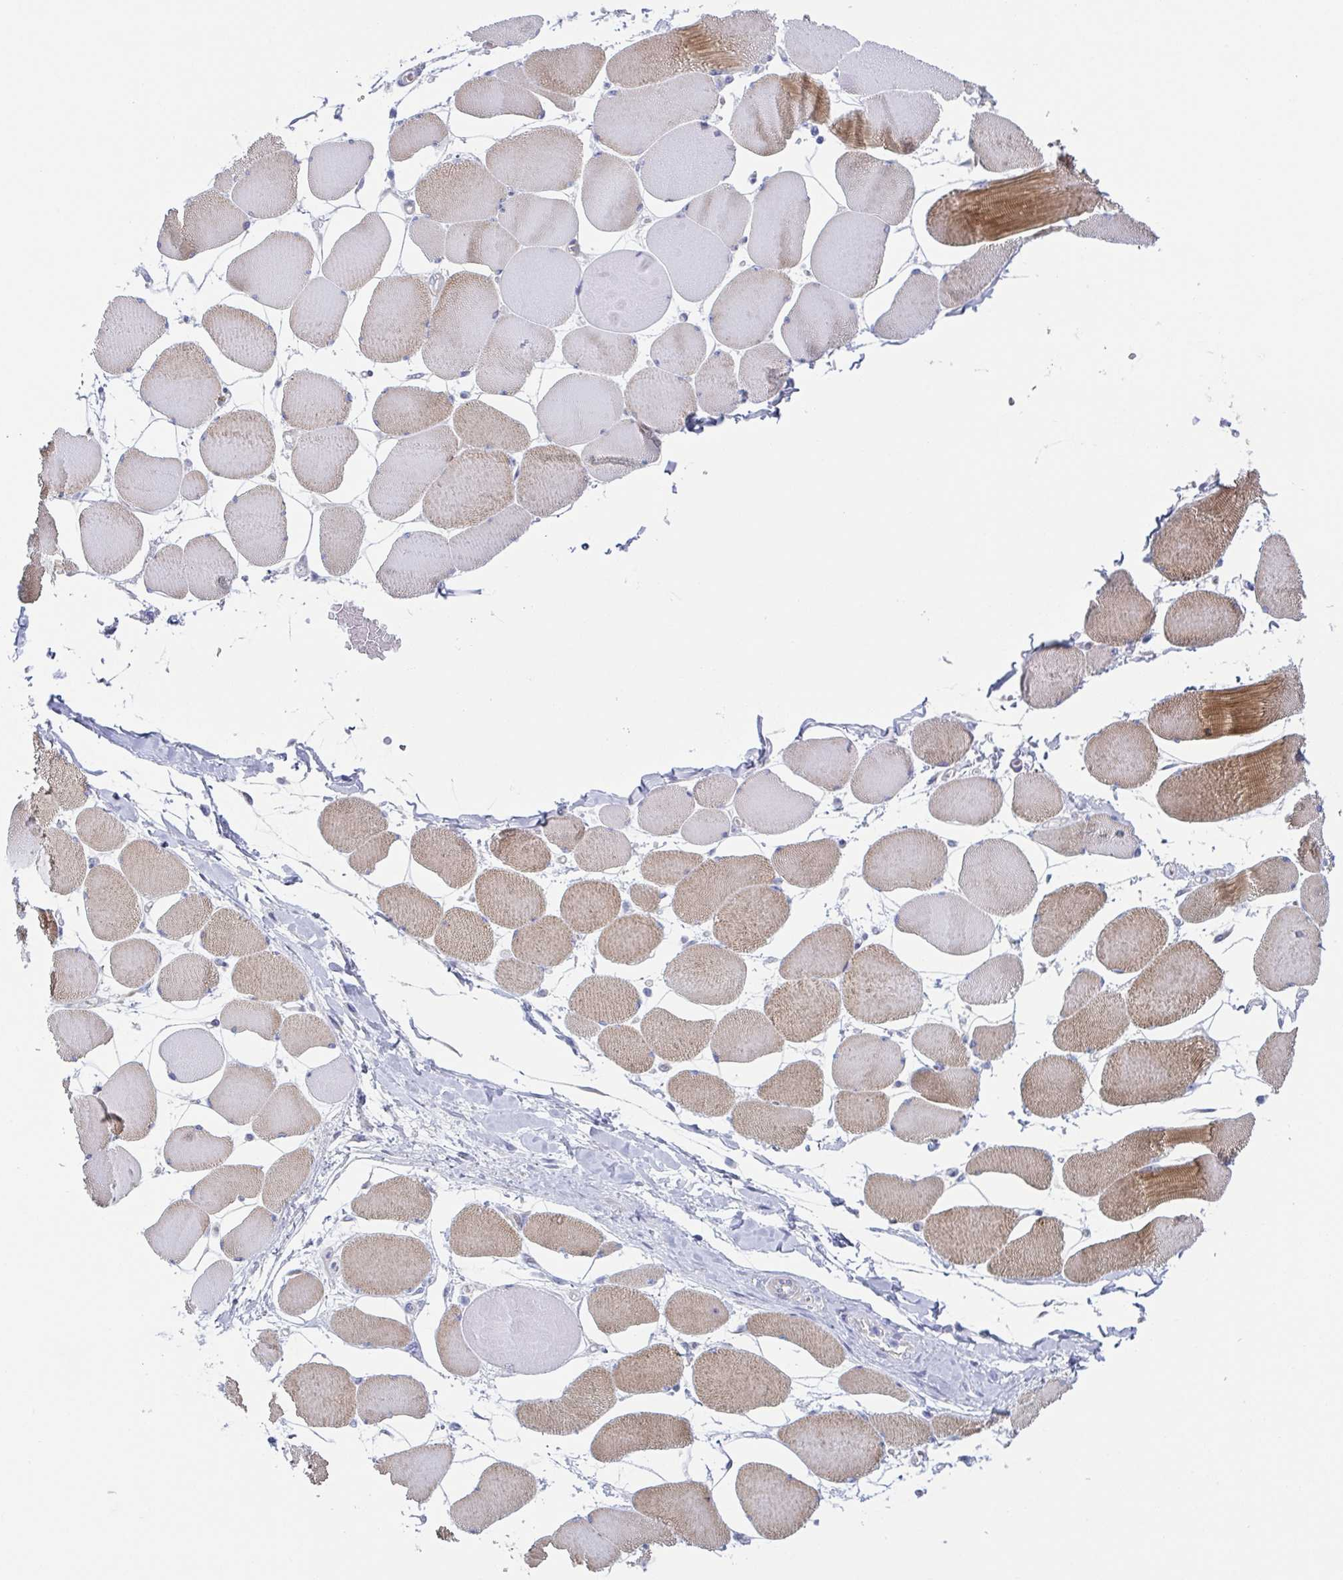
{"staining": {"intensity": "moderate", "quantity": "25%-75%", "location": "cytoplasmic/membranous"}, "tissue": "skeletal muscle", "cell_type": "Myocytes", "image_type": "normal", "snomed": [{"axis": "morphology", "description": "Normal tissue, NOS"}, {"axis": "topography", "description": "Skeletal muscle"}], "caption": "The micrograph reveals immunohistochemical staining of normal skeletal muscle. There is moderate cytoplasmic/membranous positivity is seen in about 25%-75% of myocytes.", "gene": "DYNC1I1", "patient": {"sex": "female", "age": 75}}